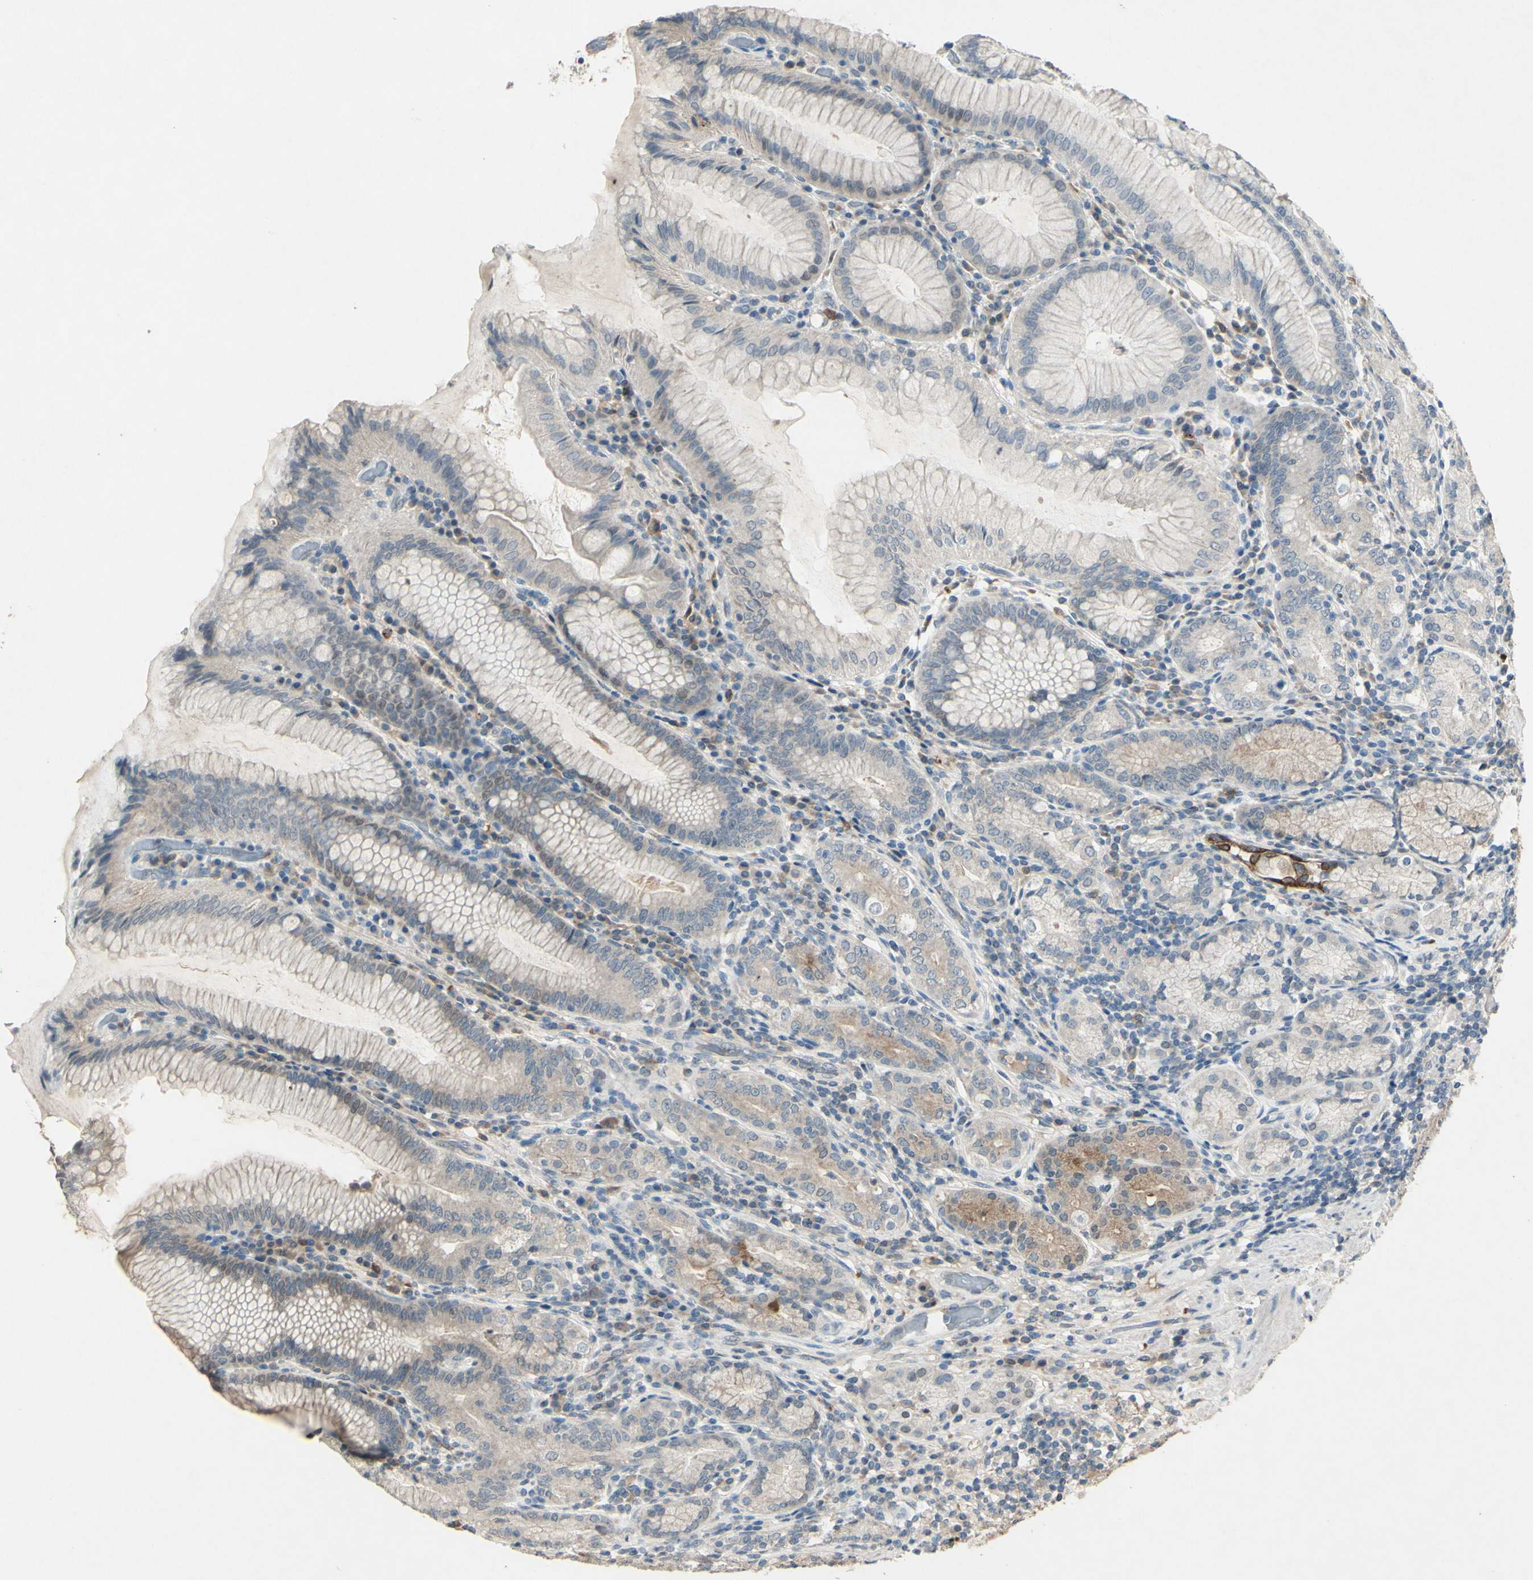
{"staining": {"intensity": "moderate", "quantity": ">75%", "location": "cytoplasmic/membranous"}, "tissue": "stomach", "cell_type": "Glandular cells", "image_type": "normal", "snomed": [{"axis": "morphology", "description": "Normal tissue, NOS"}, {"axis": "topography", "description": "Stomach, lower"}], "caption": "Immunohistochemical staining of benign stomach displays >75% levels of moderate cytoplasmic/membranous protein positivity in approximately >75% of glandular cells. (DAB (3,3'-diaminobenzidine) IHC with brightfield microscopy, high magnification).", "gene": "TIMM21", "patient": {"sex": "female", "age": 76}}